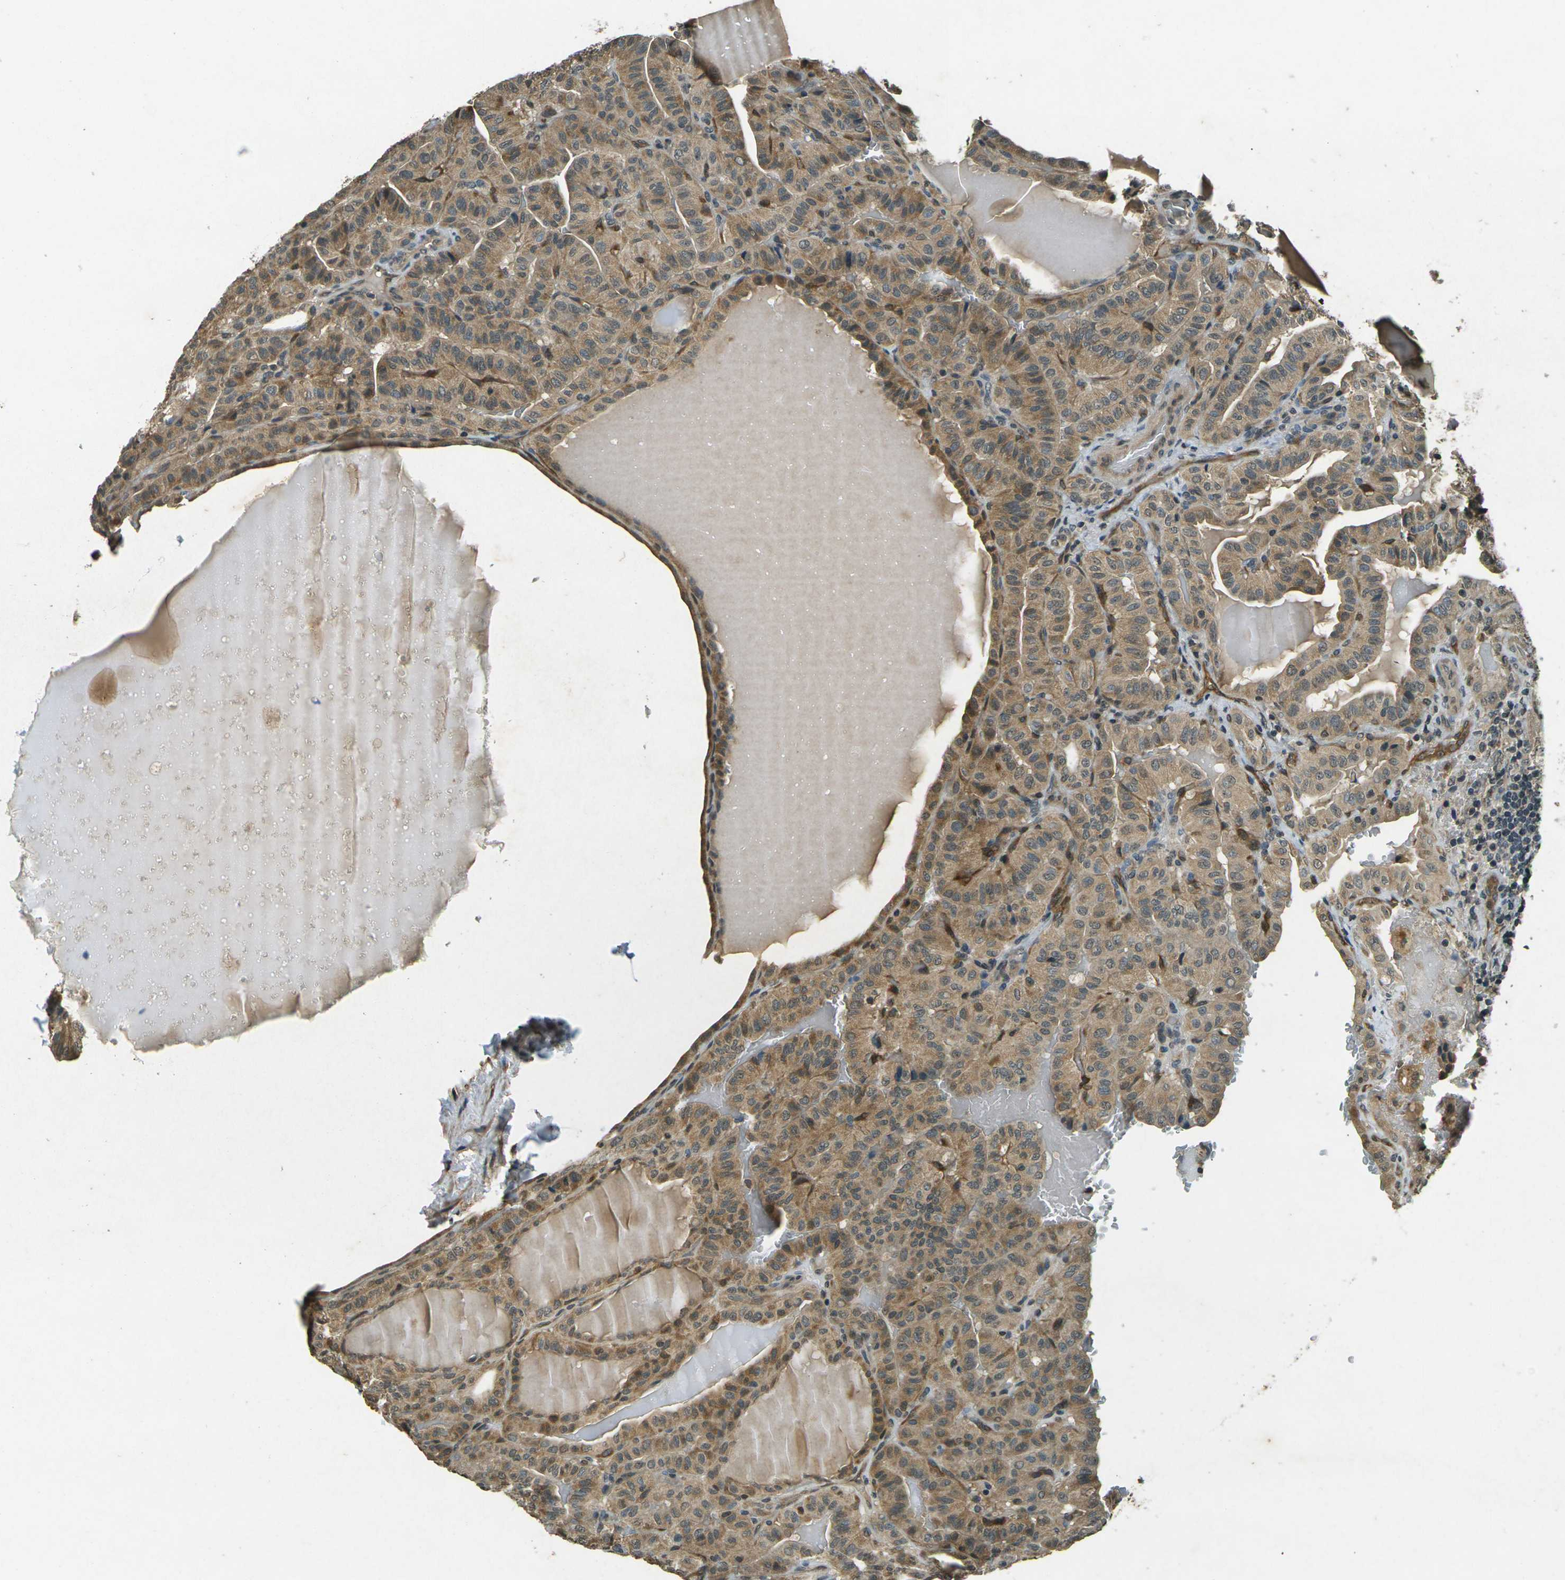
{"staining": {"intensity": "moderate", "quantity": ">75%", "location": "cytoplasmic/membranous"}, "tissue": "thyroid cancer", "cell_type": "Tumor cells", "image_type": "cancer", "snomed": [{"axis": "morphology", "description": "Papillary adenocarcinoma, NOS"}, {"axis": "topography", "description": "Thyroid gland"}], "caption": "Thyroid papillary adenocarcinoma stained for a protein (brown) shows moderate cytoplasmic/membranous positive expression in about >75% of tumor cells.", "gene": "PDE2A", "patient": {"sex": "male", "age": 77}}